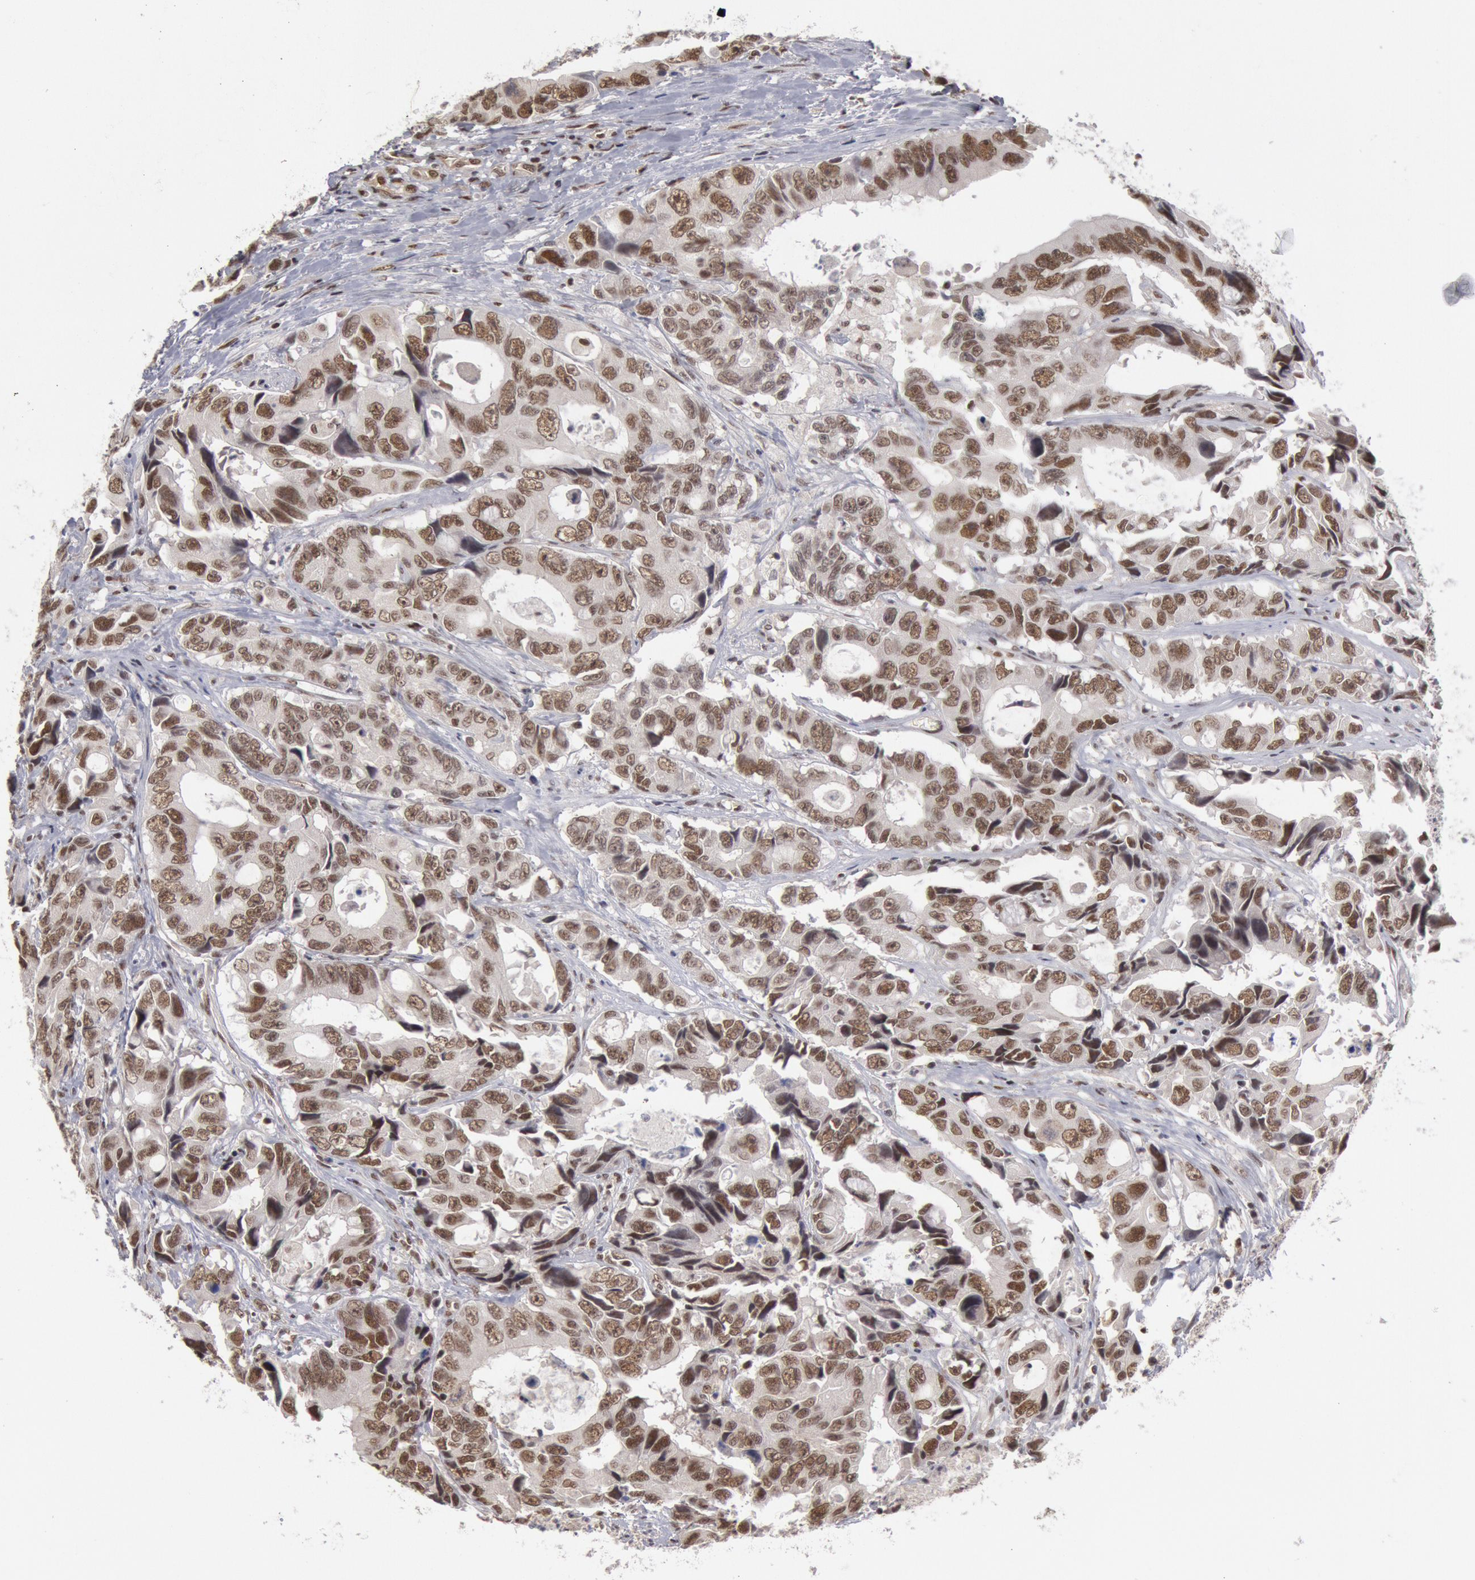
{"staining": {"intensity": "moderate", "quantity": ">75%", "location": "nuclear"}, "tissue": "colorectal cancer", "cell_type": "Tumor cells", "image_type": "cancer", "snomed": [{"axis": "morphology", "description": "Adenocarcinoma, NOS"}, {"axis": "topography", "description": "Rectum"}], "caption": "This micrograph demonstrates immunohistochemistry staining of human adenocarcinoma (colorectal), with medium moderate nuclear expression in approximately >75% of tumor cells.", "gene": "PPP4R3B", "patient": {"sex": "female", "age": 67}}